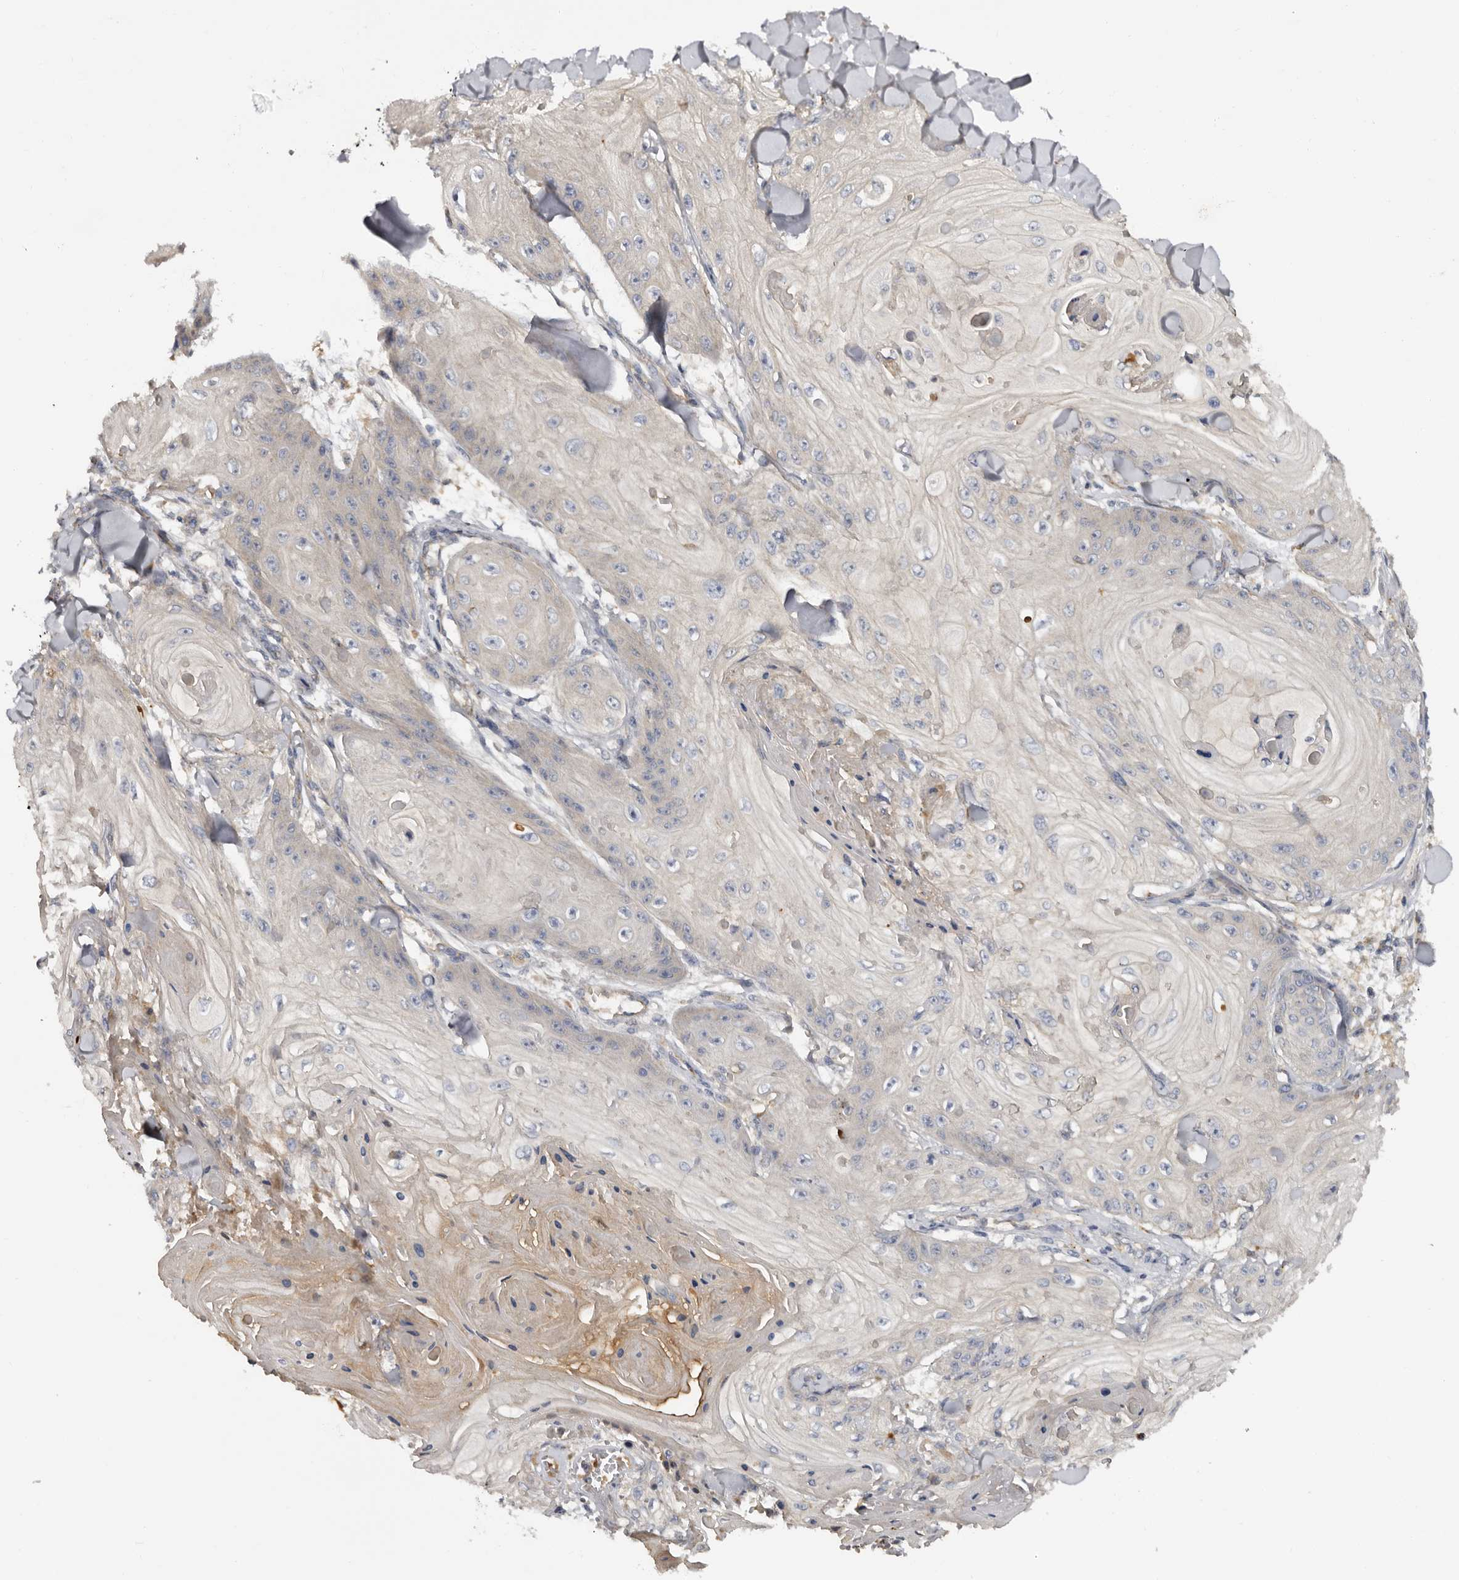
{"staining": {"intensity": "negative", "quantity": "none", "location": "none"}, "tissue": "skin cancer", "cell_type": "Tumor cells", "image_type": "cancer", "snomed": [{"axis": "morphology", "description": "Squamous cell carcinoma, NOS"}, {"axis": "topography", "description": "Skin"}], "caption": "This photomicrograph is of skin cancer stained with IHC to label a protein in brown with the nuclei are counter-stained blue. There is no staining in tumor cells. (DAB (3,3'-diaminobenzidine) IHC with hematoxylin counter stain).", "gene": "INKA2", "patient": {"sex": "male", "age": 74}}